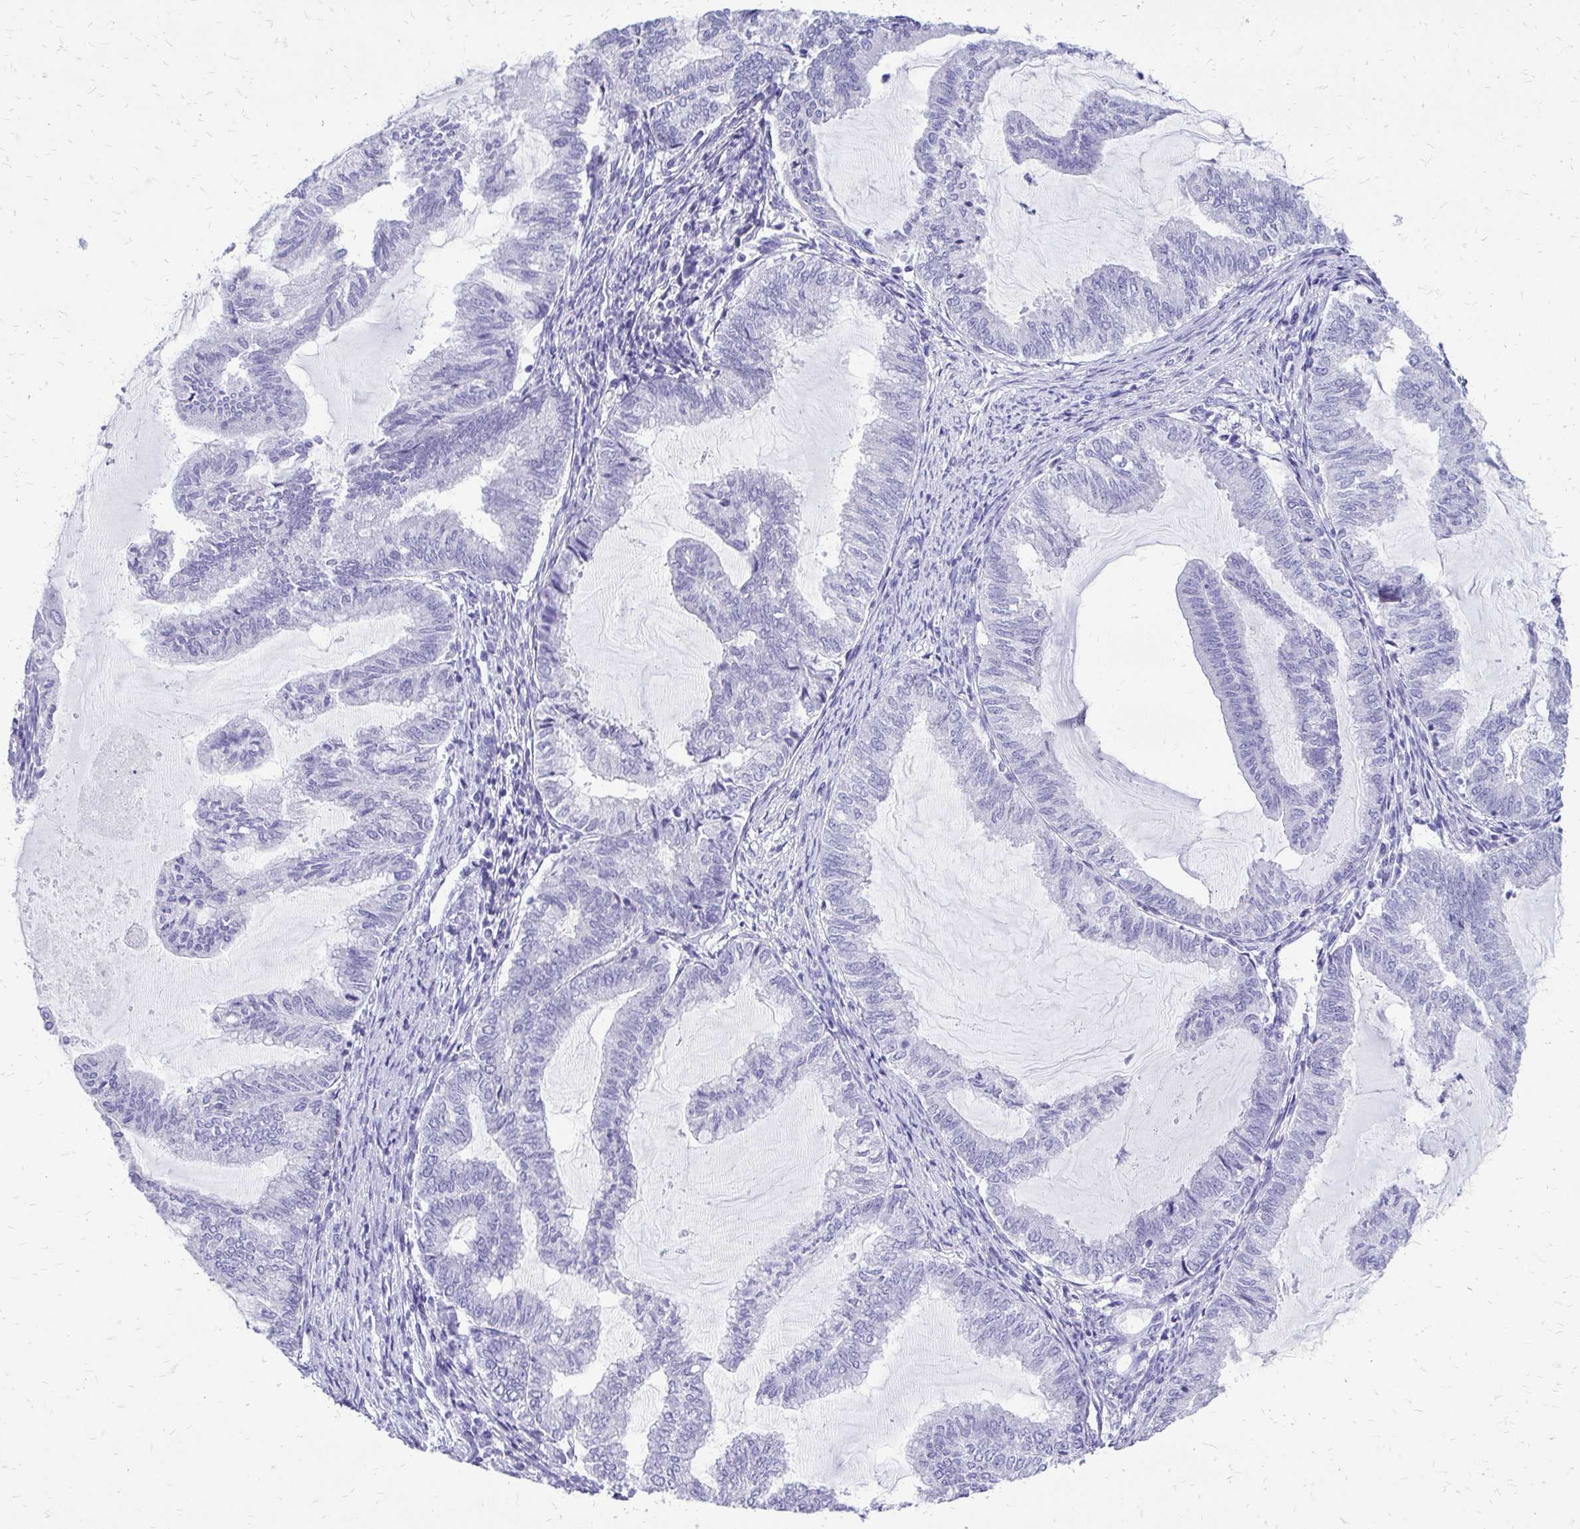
{"staining": {"intensity": "negative", "quantity": "none", "location": "none"}, "tissue": "endometrial cancer", "cell_type": "Tumor cells", "image_type": "cancer", "snomed": [{"axis": "morphology", "description": "Adenocarcinoma, NOS"}, {"axis": "topography", "description": "Endometrium"}], "caption": "Endometrial cancer stained for a protein using immunohistochemistry (IHC) demonstrates no staining tumor cells.", "gene": "SLC32A1", "patient": {"sex": "female", "age": 79}}